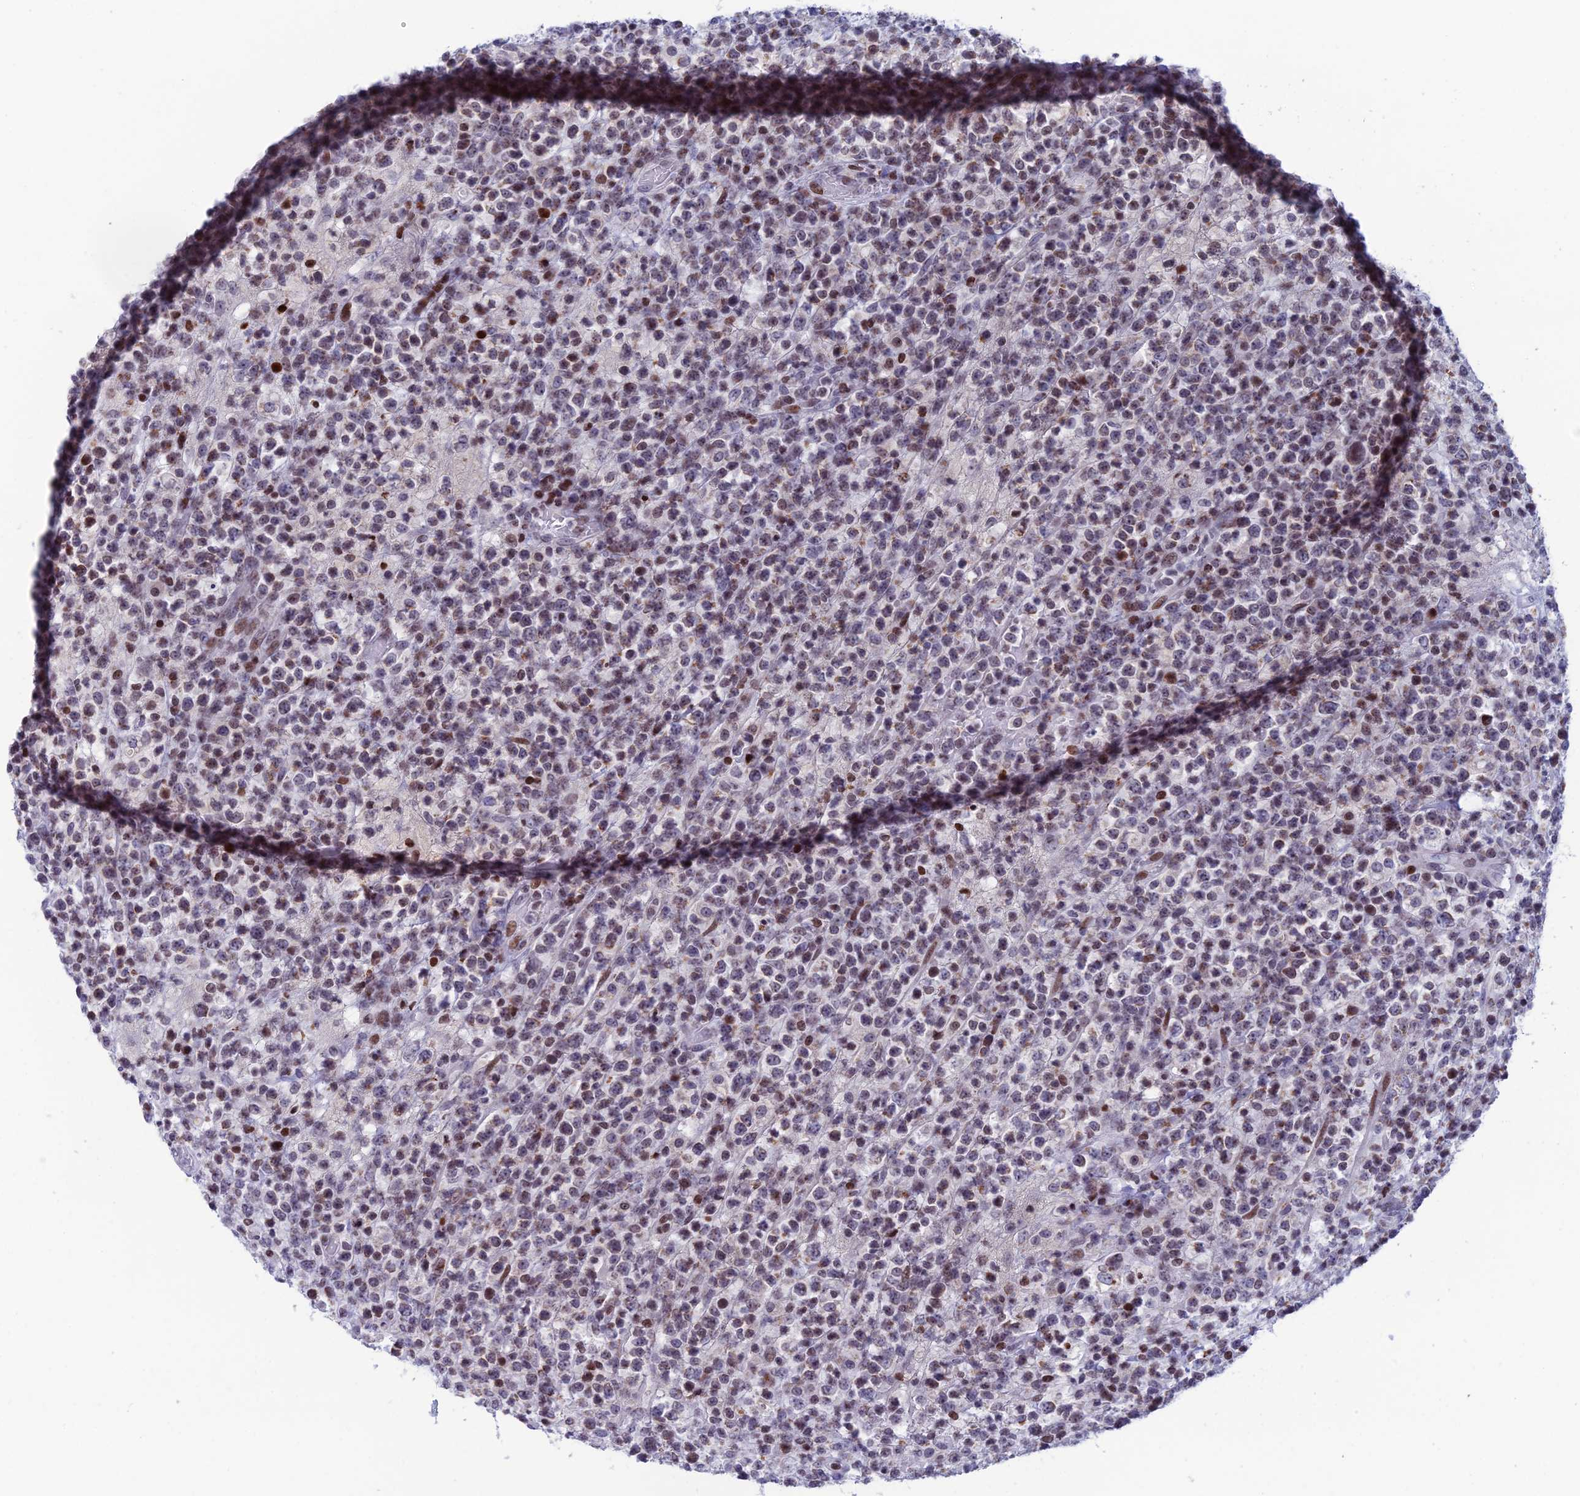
{"staining": {"intensity": "moderate", "quantity": "<25%", "location": "nuclear"}, "tissue": "lymphoma", "cell_type": "Tumor cells", "image_type": "cancer", "snomed": [{"axis": "morphology", "description": "Malignant lymphoma, non-Hodgkin's type, High grade"}, {"axis": "topography", "description": "Colon"}], "caption": "IHC of high-grade malignant lymphoma, non-Hodgkin's type exhibits low levels of moderate nuclear expression in about <25% of tumor cells.", "gene": "AFF3", "patient": {"sex": "female", "age": 53}}